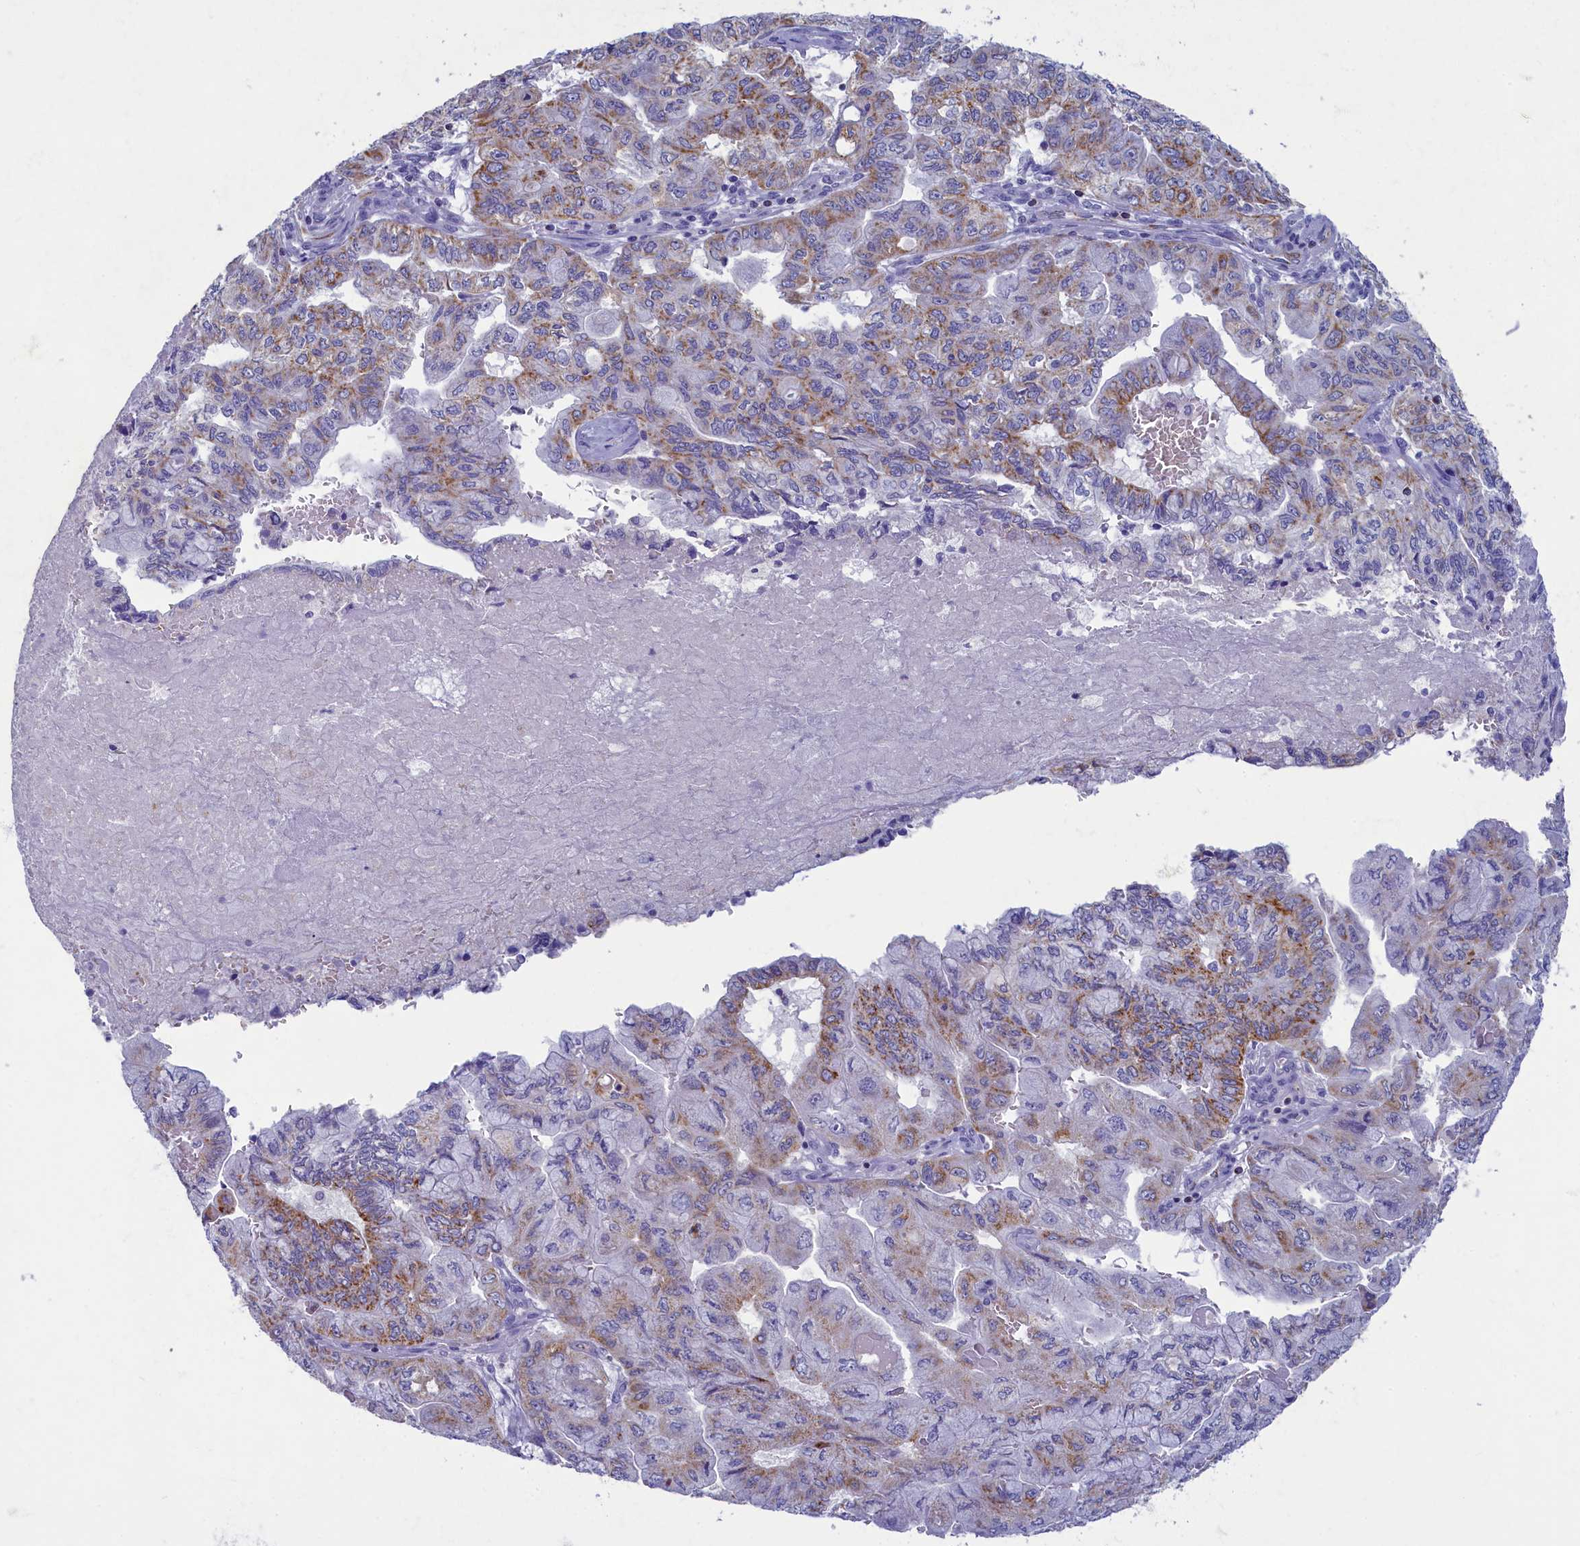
{"staining": {"intensity": "moderate", "quantity": "25%-75%", "location": "cytoplasmic/membranous"}, "tissue": "pancreatic cancer", "cell_type": "Tumor cells", "image_type": "cancer", "snomed": [{"axis": "morphology", "description": "Adenocarcinoma, NOS"}, {"axis": "topography", "description": "Pancreas"}], "caption": "High-magnification brightfield microscopy of pancreatic adenocarcinoma stained with DAB (3,3'-diaminobenzidine) (brown) and counterstained with hematoxylin (blue). tumor cells exhibit moderate cytoplasmic/membranous positivity is seen in about25%-75% of cells. The staining is performed using DAB (3,3'-diaminobenzidine) brown chromogen to label protein expression. The nuclei are counter-stained blue using hematoxylin.", "gene": "OCIAD2", "patient": {"sex": "male", "age": 51}}